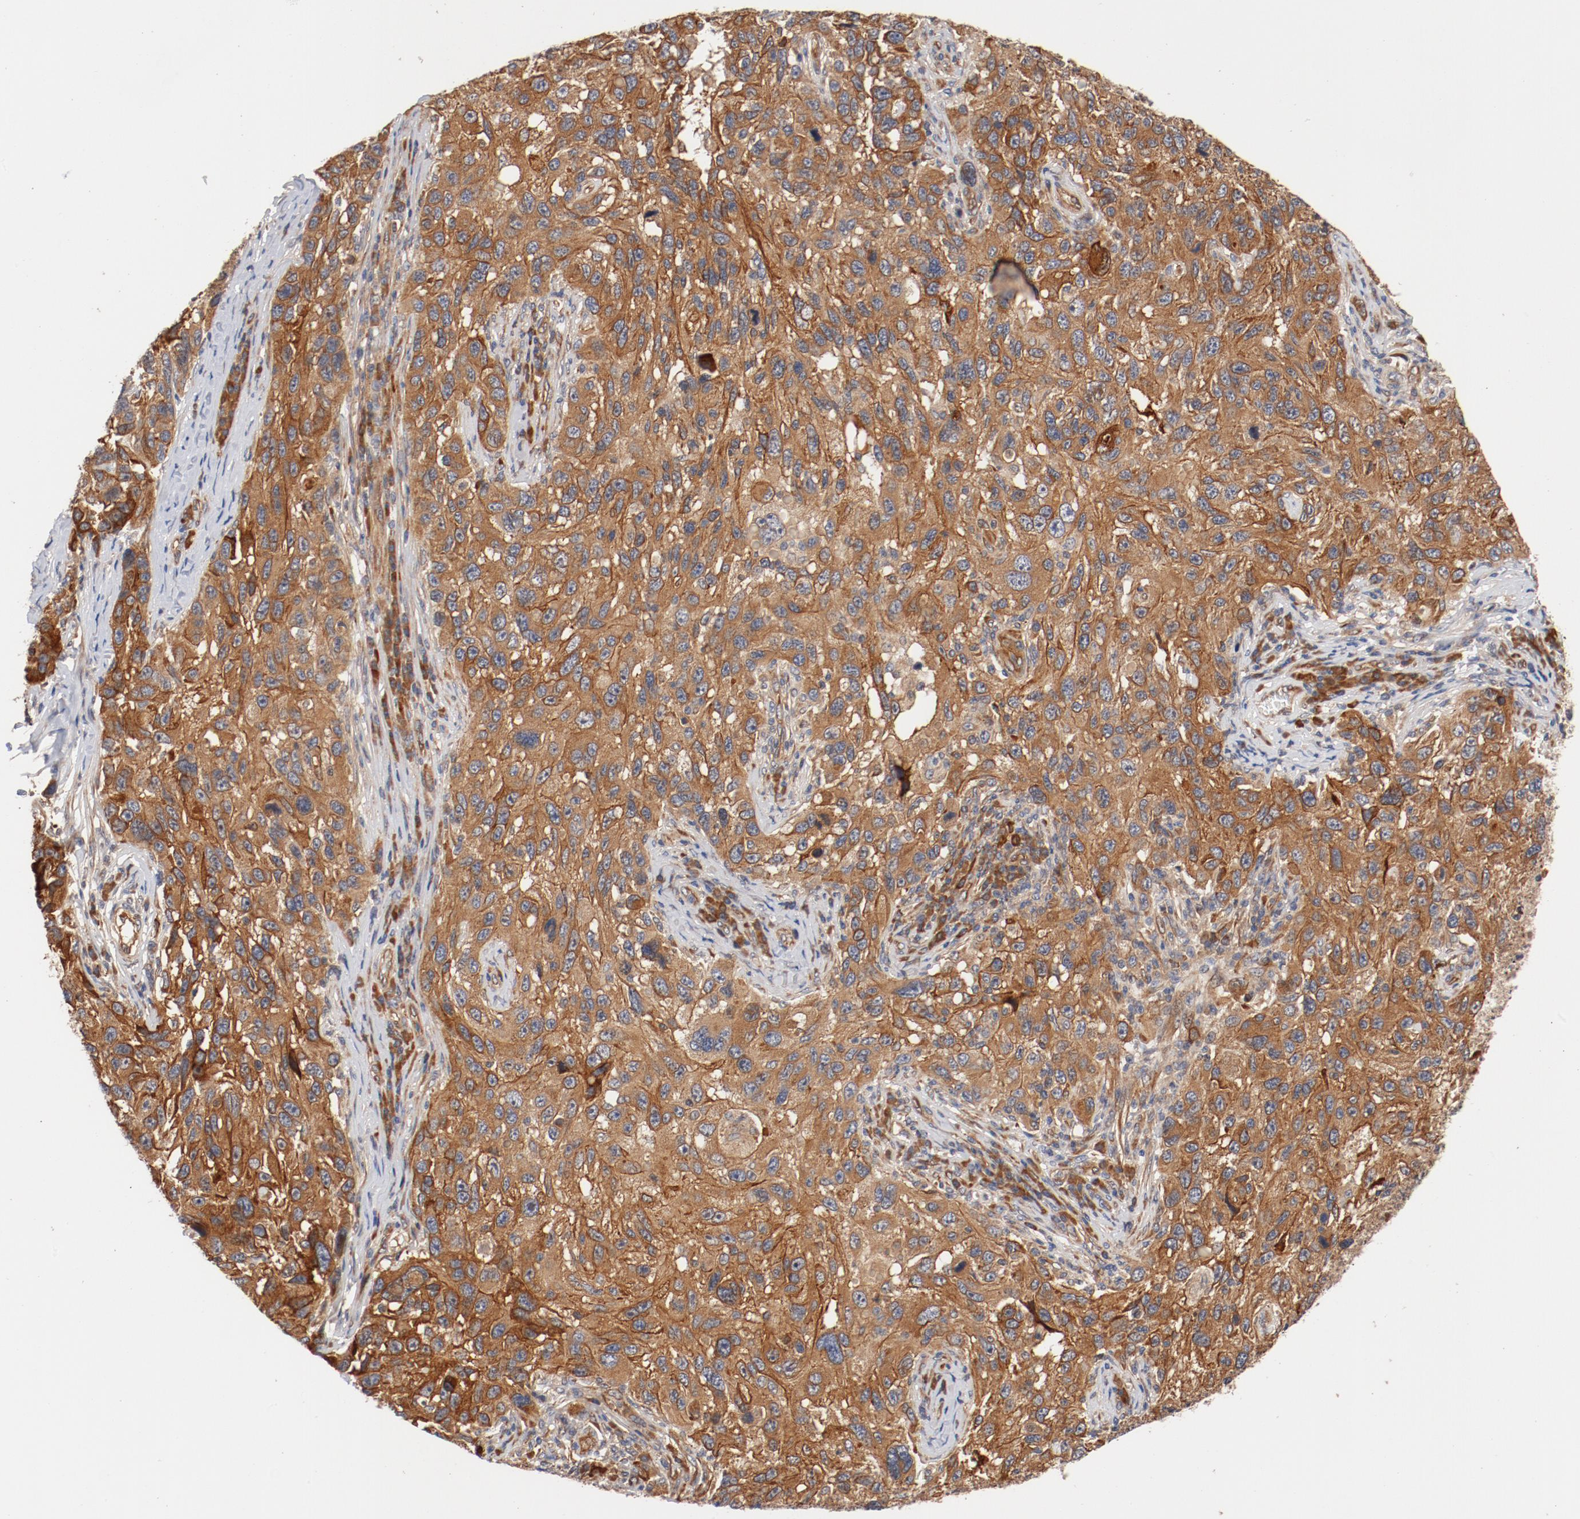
{"staining": {"intensity": "moderate", "quantity": ">75%", "location": "cytoplasmic/membranous"}, "tissue": "melanoma", "cell_type": "Tumor cells", "image_type": "cancer", "snomed": [{"axis": "morphology", "description": "Malignant melanoma, NOS"}, {"axis": "topography", "description": "Skin"}], "caption": "This photomicrograph demonstrates melanoma stained with immunohistochemistry (IHC) to label a protein in brown. The cytoplasmic/membranous of tumor cells show moderate positivity for the protein. Nuclei are counter-stained blue.", "gene": "PITPNM2", "patient": {"sex": "male", "age": 53}}